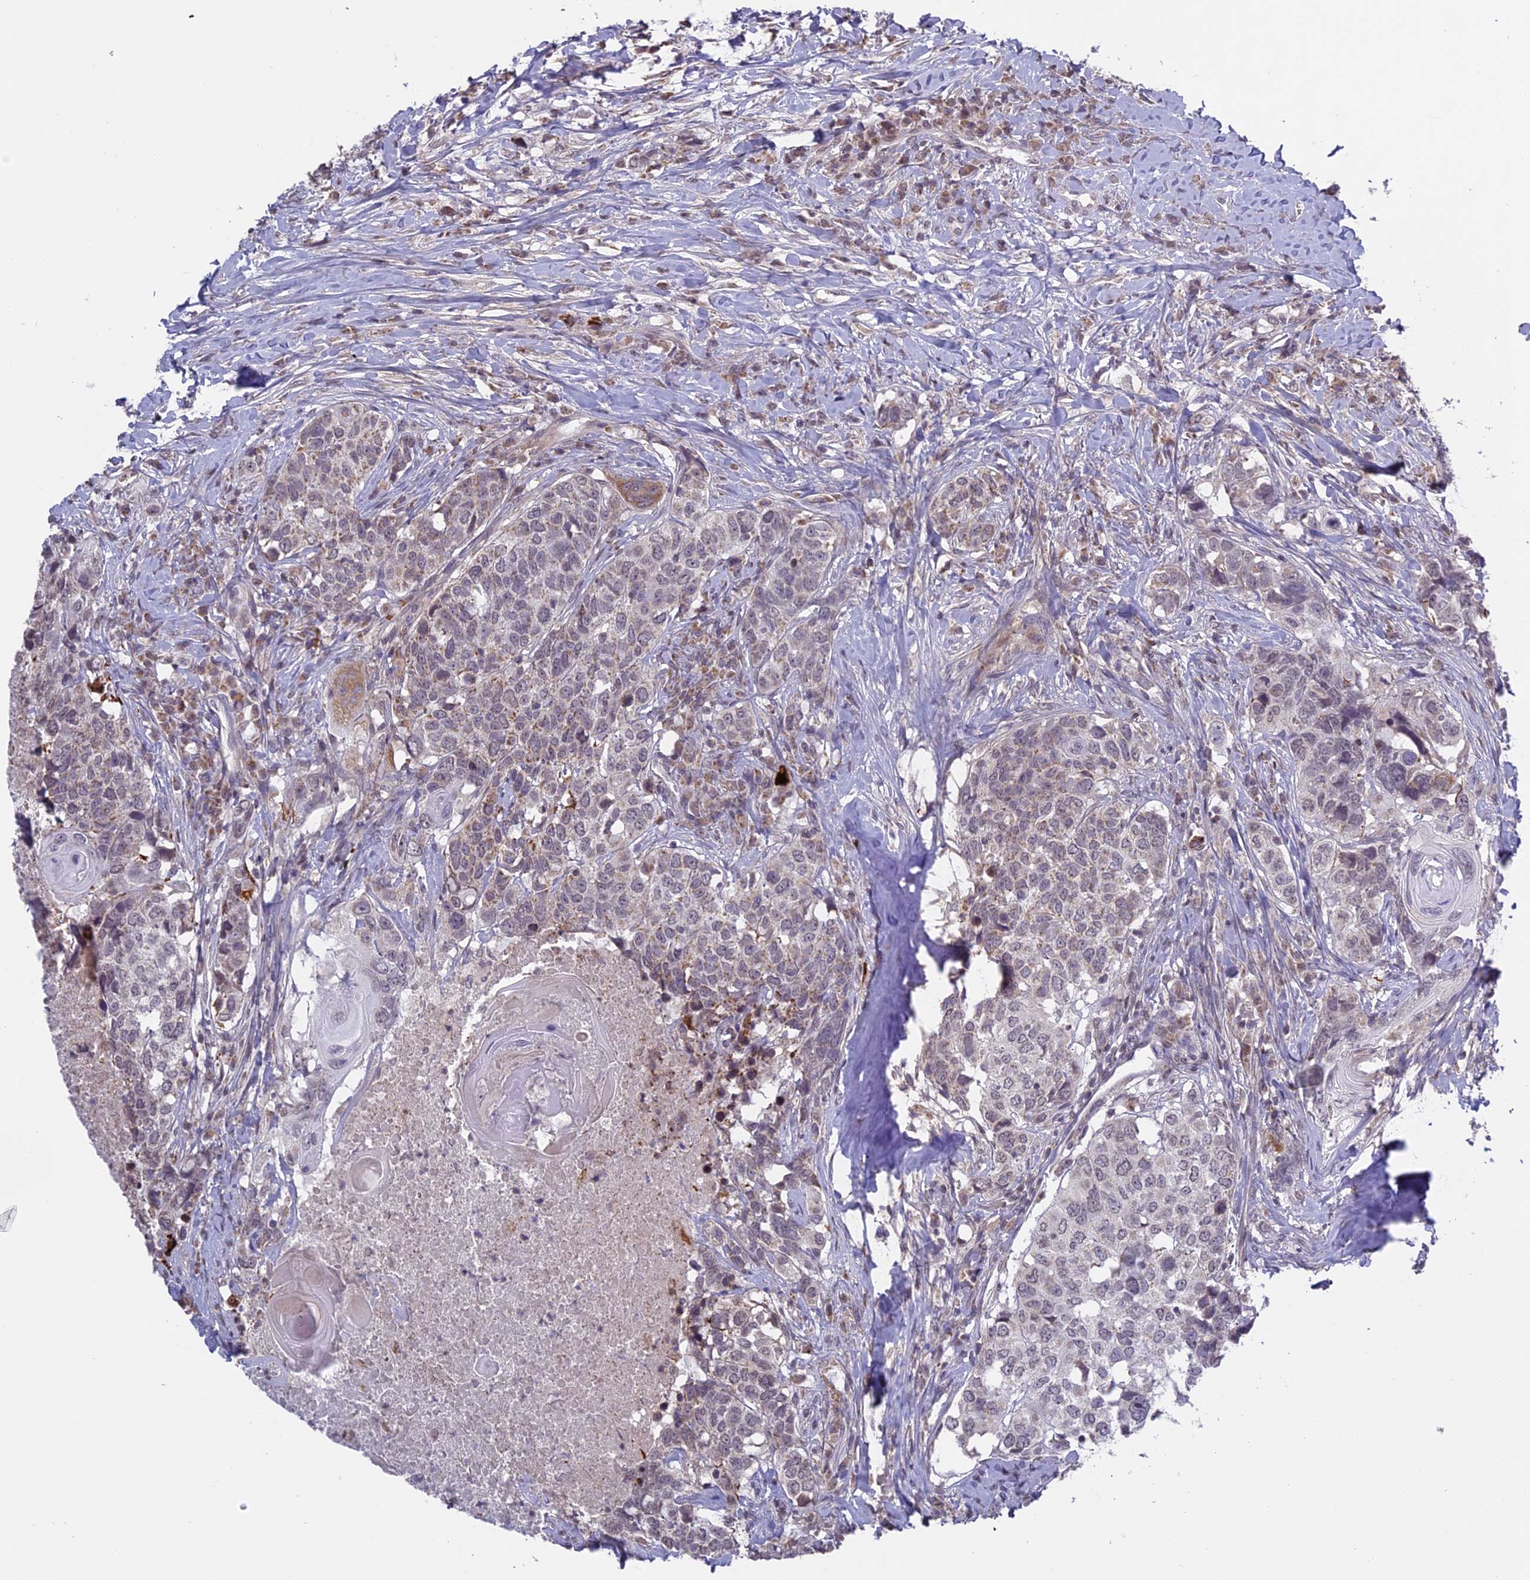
{"staining": {"intensity": "weak", "quantity": "25%-75%", "location": "cytoplasmic/membranous,nuclear"}, "tissue": "head and neck cancer", "cell_type": "Tumor cells", "image_type": "cancer", "snomed": [{"axis": "morphology", "description": "Squamous cell carcinoma, NOS"}, {"axis": "topography", "description": "Head-Neck"}], "caption": "Head and neck cancer tissue exhibits weak cytoplasmic/membranous and nuclear expression in approximately 25%-75% of tumor cells", "gene": "ERG28", "patient": {"sex": "male", "age": 66}}